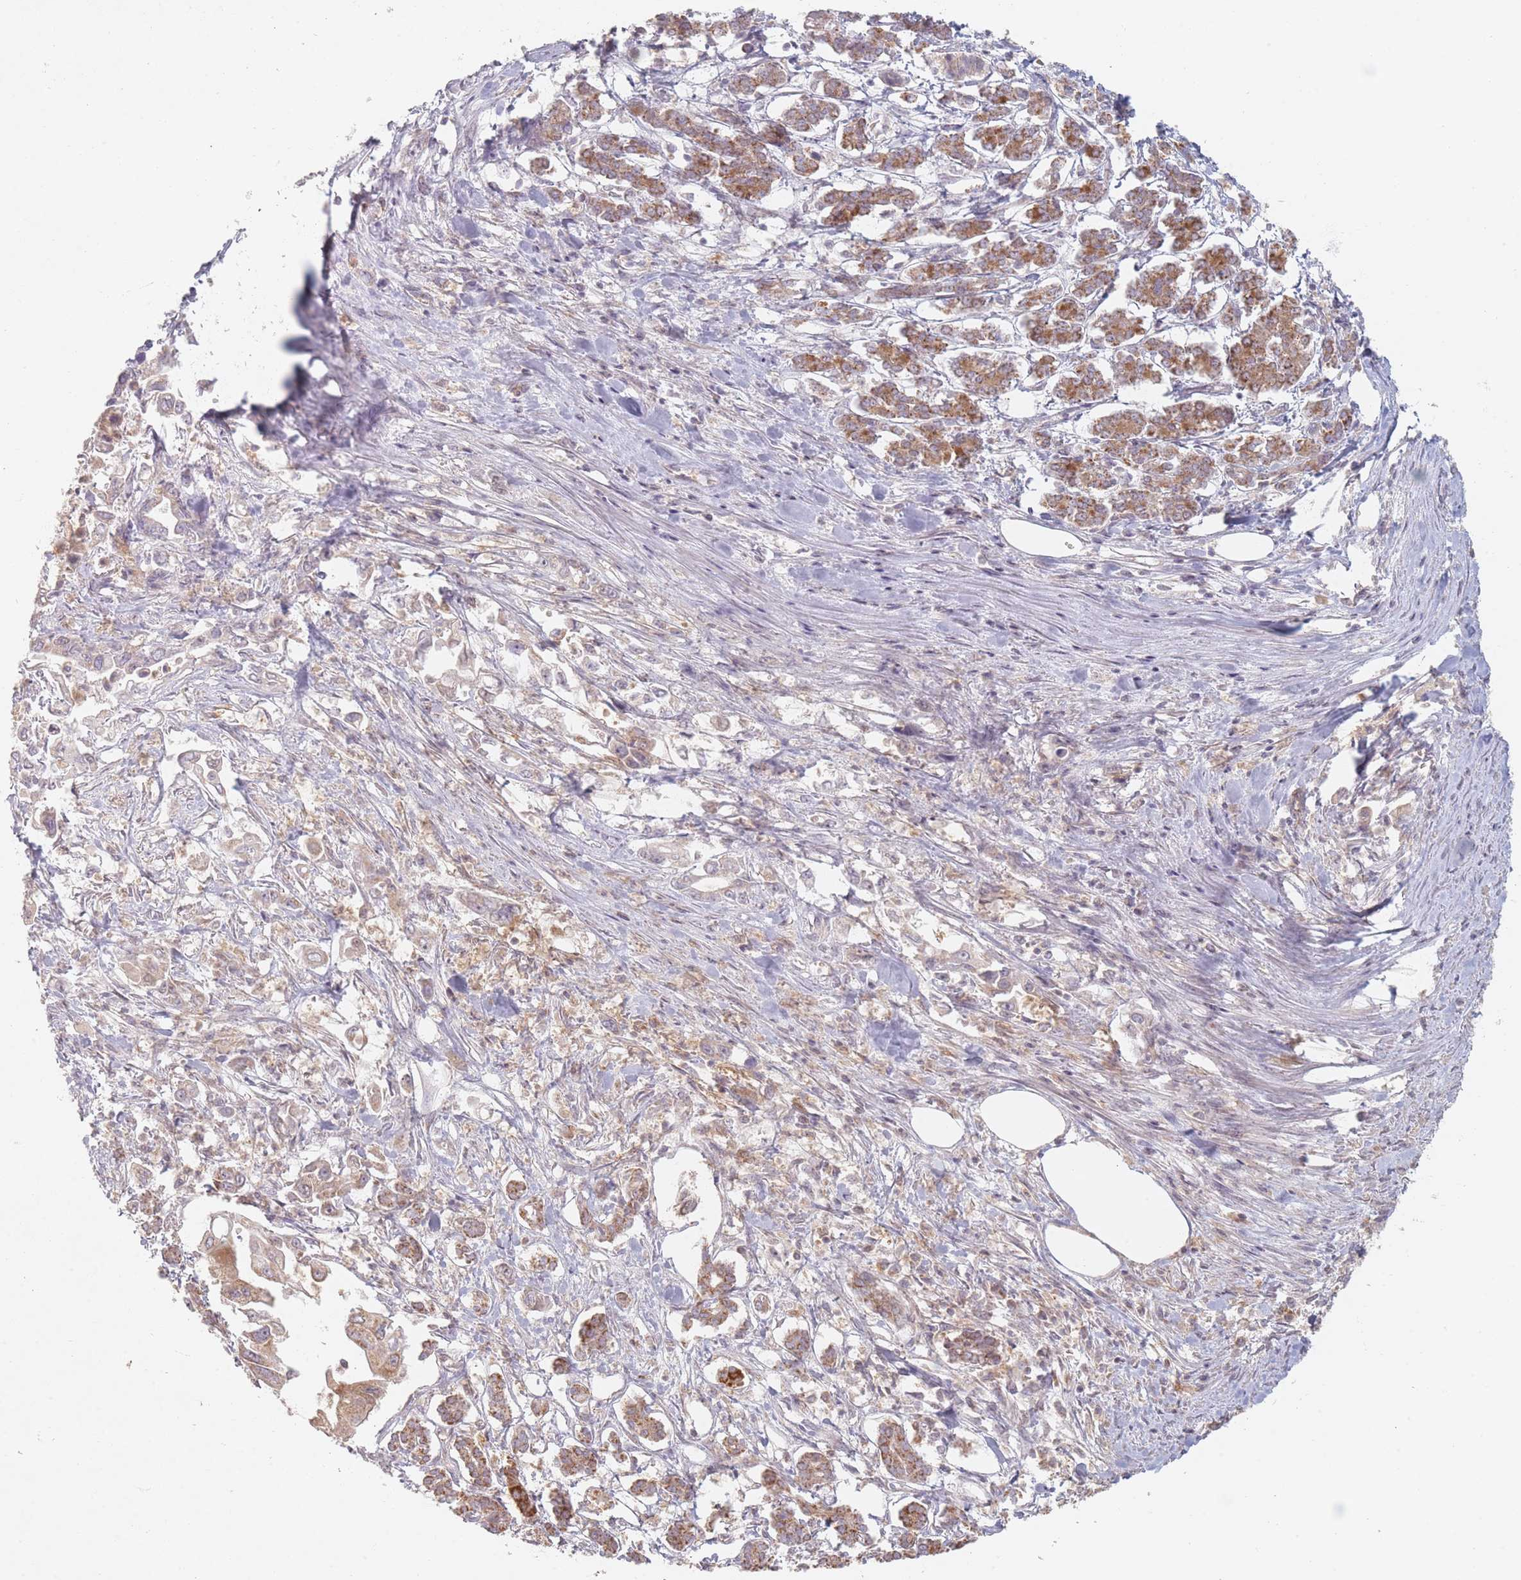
{"staining": {"intensity": "moderate", "quantity": "<25%", "location": "cytoplasmic/membranous"}, "tissue": "pancreatic cancer", "cell_type": "Tumor cells", "image_type": "cancer", "snomed": [{"axis": "morphology", "description": "Adenocarcinoma, NOS"}, {"axis": "topography", "description": "Pancreas"}], "caption": "Pancreatic cancer stained for a protein demonstrates moderate cytoplasmic/membranous positivity in tumor cells.", "gene": "OR2M4", "patient": {"sex": "male", "age": 61}}